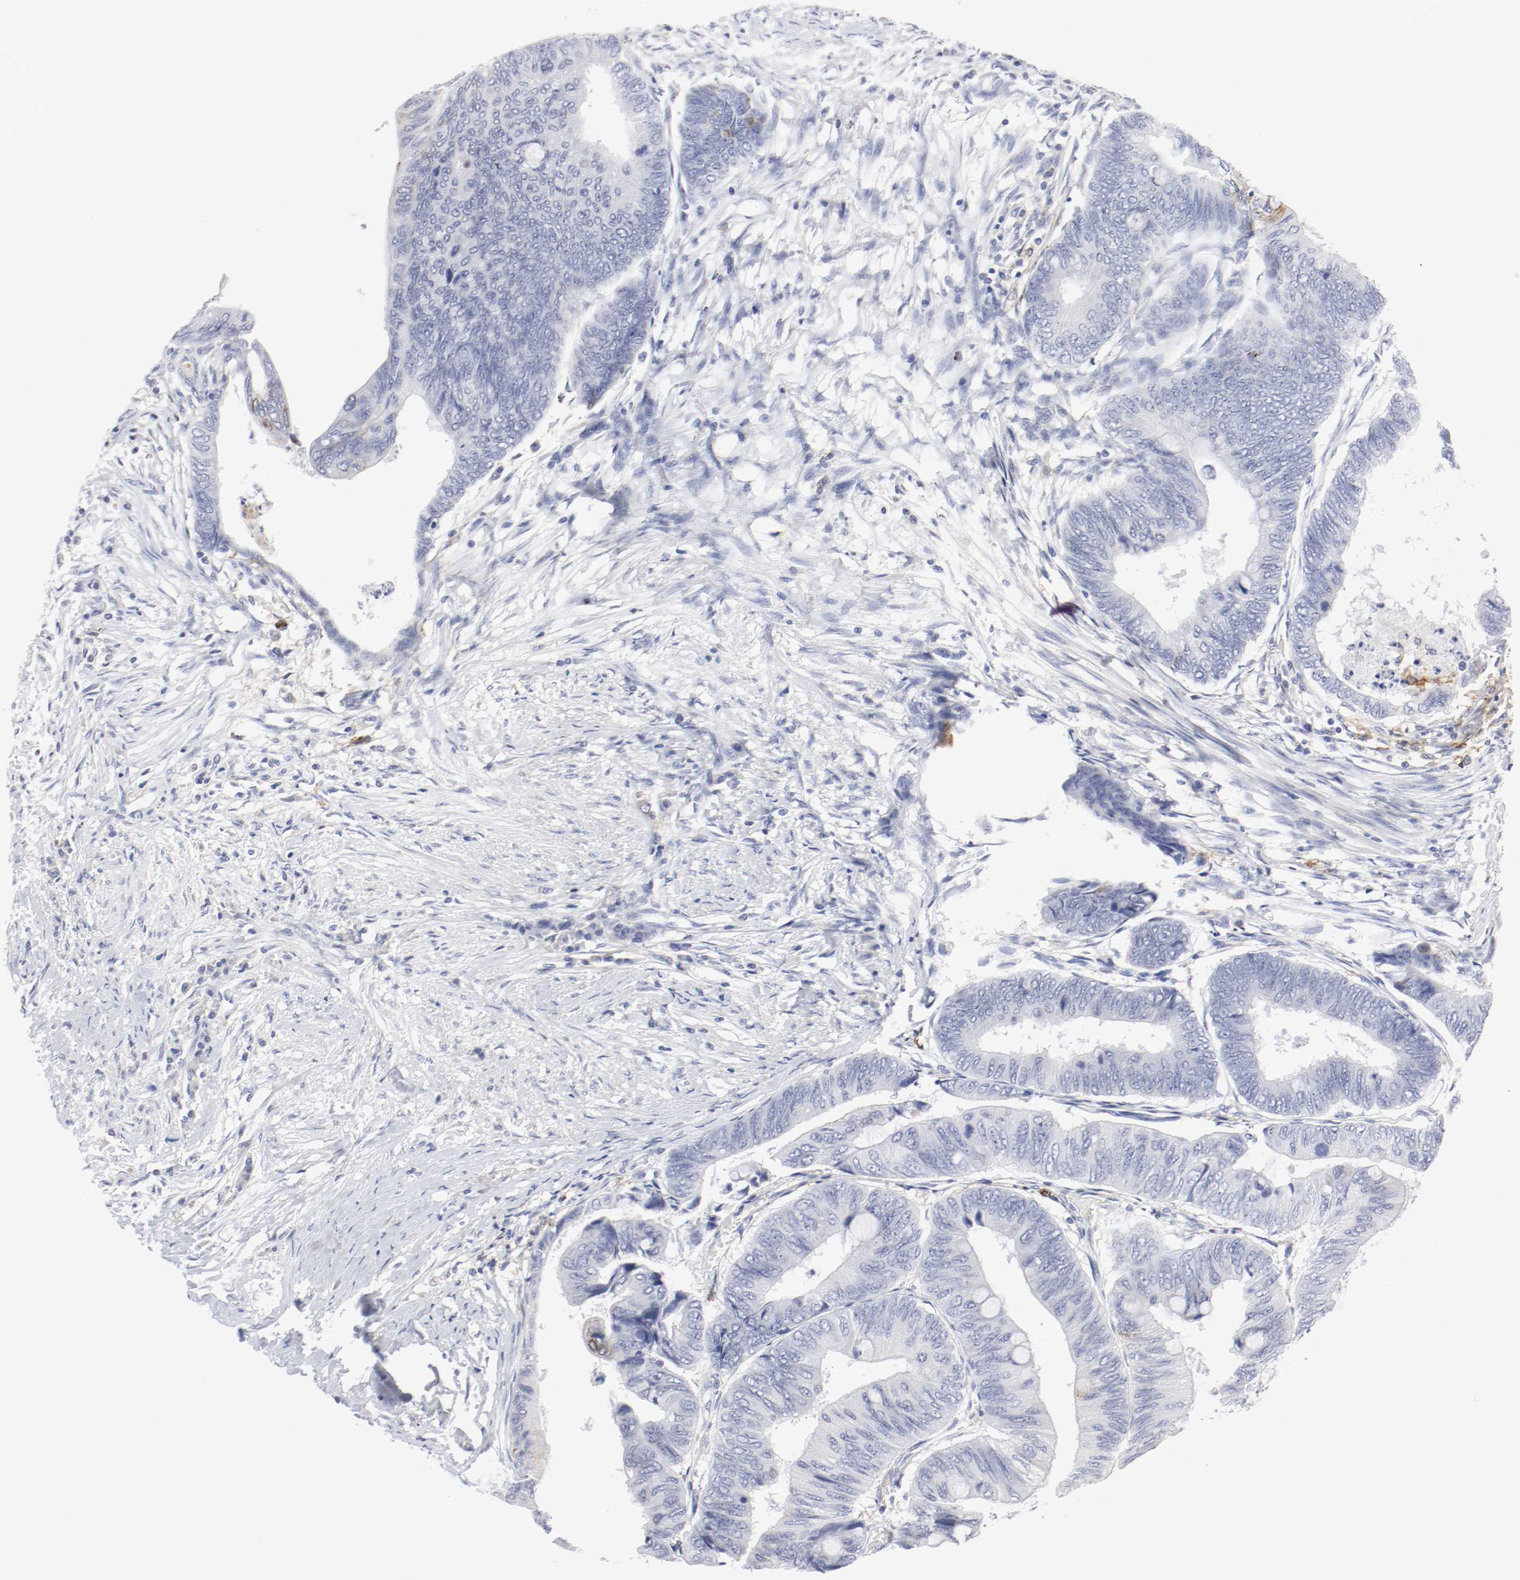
{"staining": {"intensity": "strong", "quantity": "<25%", "location": "cytoplasmic/membranous"}, "tissue": "colorectal cancer", "cell_type": "Tumor cells", "image_type": "cancer", "snomed": [{"axis": "morphology", "description": "Normal tissue, NOS"}, {"axis": "morphology", "description": "Adenocarcinoma, NOS"}, {"axis": "topography", "description": "Rectum"}, {"axis": "topography", "description": "Peripheral nerve tissue"}], "caption": "IHC image of colorectal adenocarcinoma stained for a protein (brown), which reveals medium levels of strong cytoplasmic/membranous staining in about <25% of tumor cells.", "gene": "ITGAX", "patient": {"sex": "male", "age": 92}}